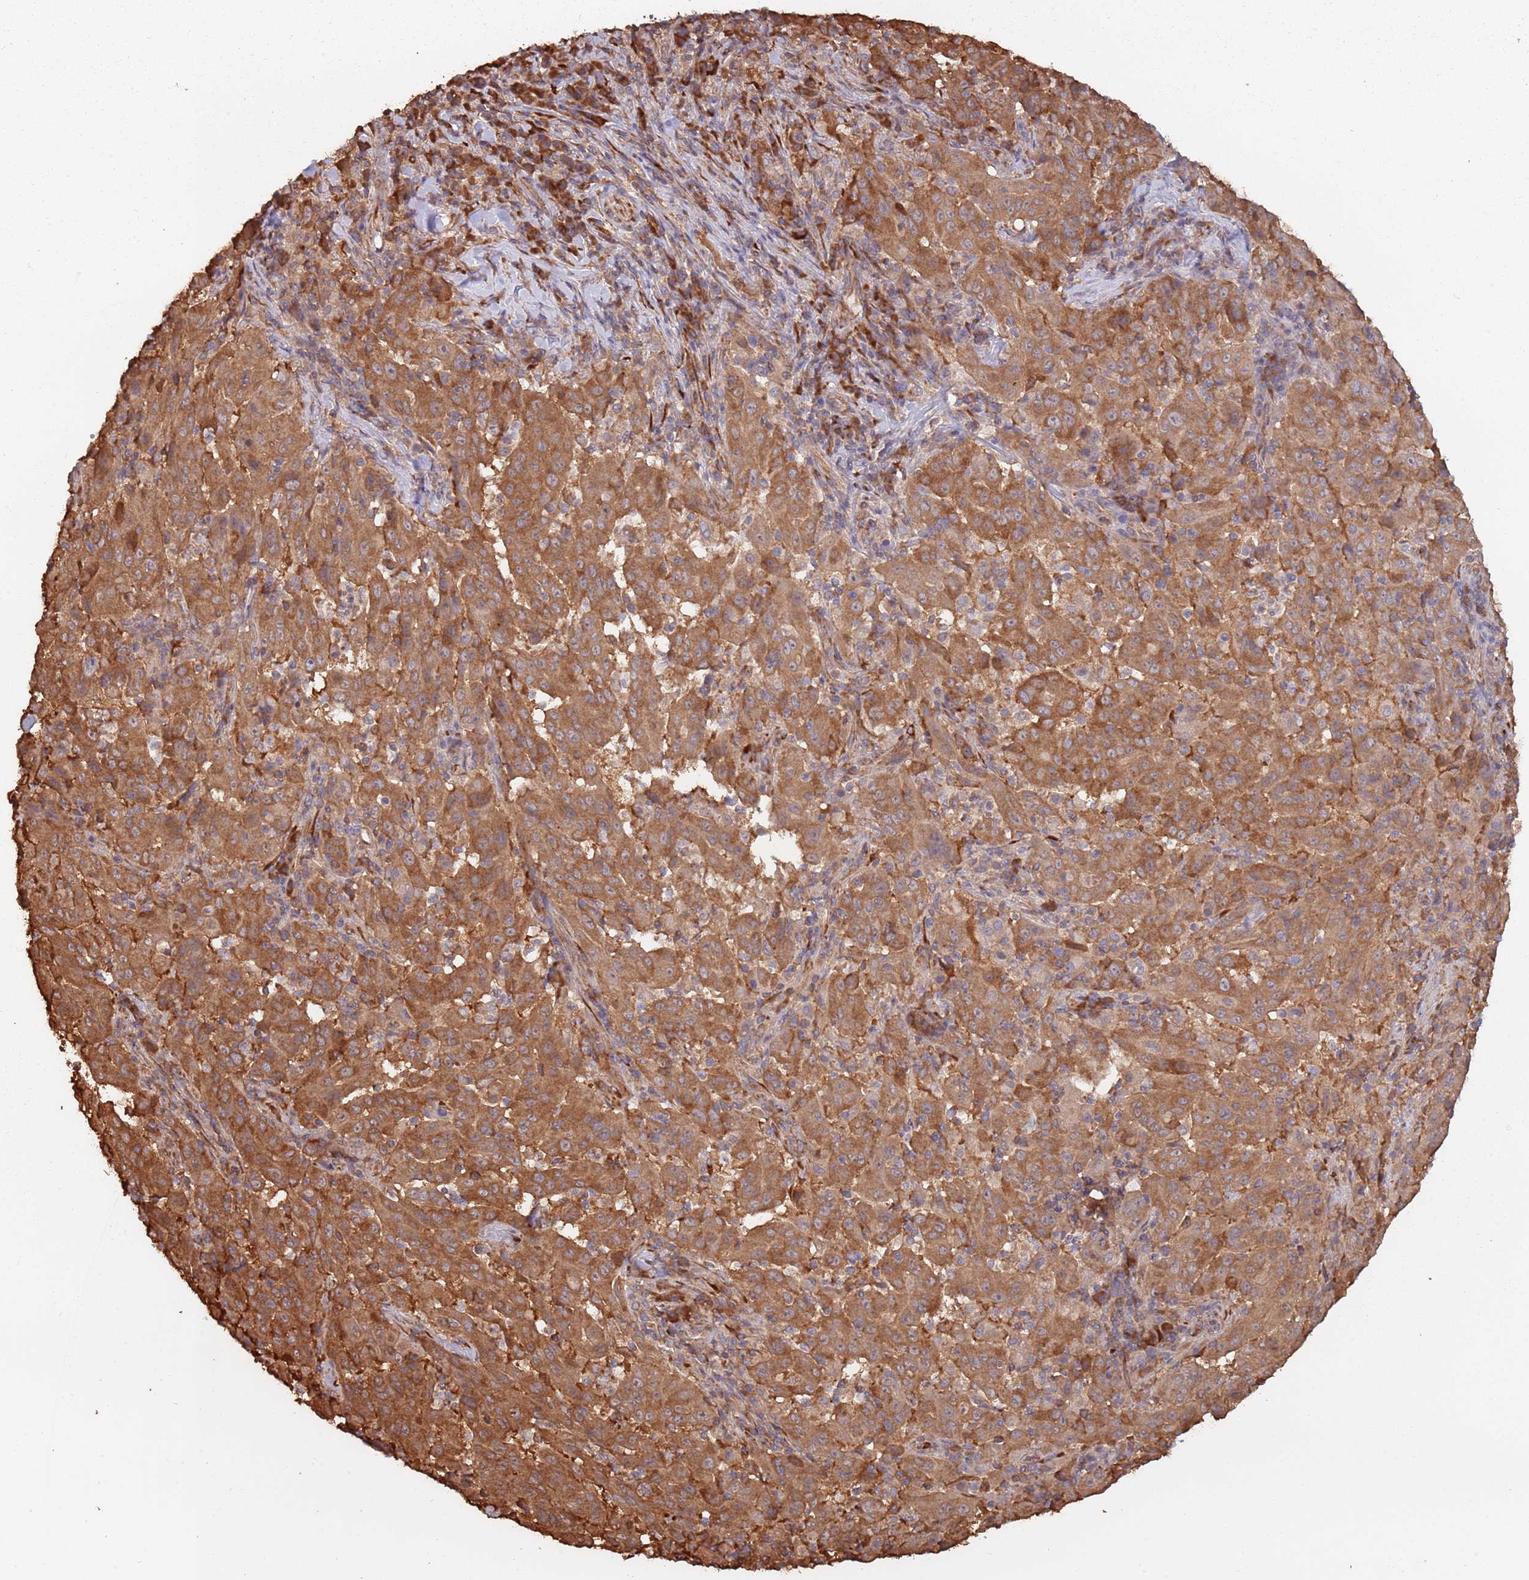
{"staining": {"intensity": "strong", "quantity": ">75%", "location": "cytoplasmic/membranous"}, "tissue": "pancreatic cancer", "cell_type": "Tumor cells", "image_type": "cancer", "snomed": [{"axis": "morphology", "description": "Adenocarcinoma, NOS"}, {"axis": "topography", "description": "Pancreas"}], "caption": "Brown immunohistochemical staining in pancreatic cancer shows strong cytoplasmic/membranous positivity in approximately >75% of tumor cells.", "gene": "COG4", "patient": {"sex": "male", "age": 63}}